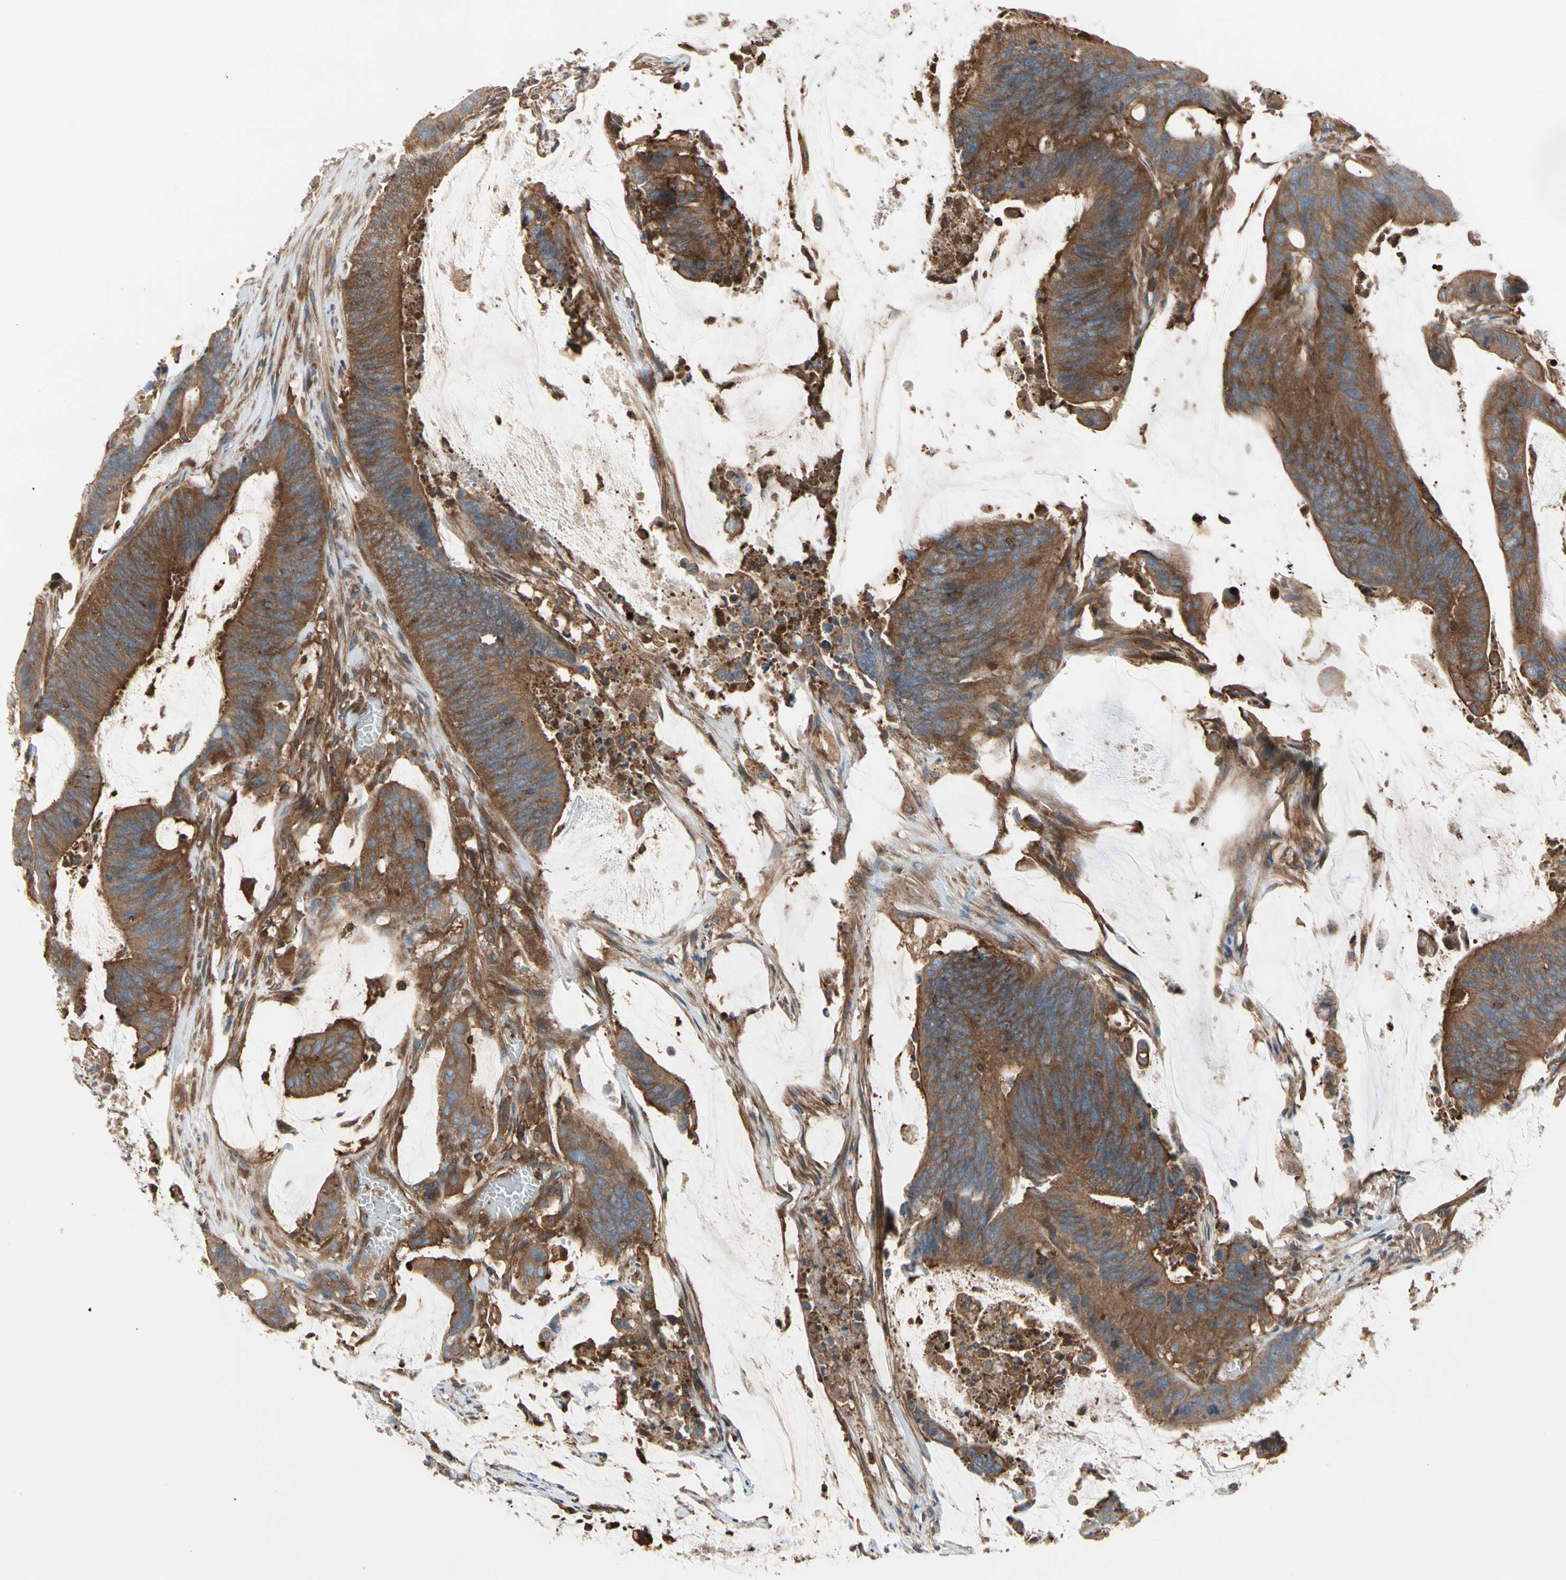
{"staining": {"intensity": "strong", "quantity": ">75%", "location": "cytoplasmic/membranous"}, "tissue": "colorectal cancer", "cell_type": "Tumor cells", "image_type": "cancer", "snomed": [{"axis": "morphology", "description": "Adenocarcinoma, NOS"}, {"axis": "topography", "description": "Rectum"}], "caption": "This is an image of IHC staining of colorectal cancer, which shows strong staining in the cytoplasmic/membranous of tumor cells.", "gene": "ROCK1", "patient": {"sex": "female", "age": 66}}